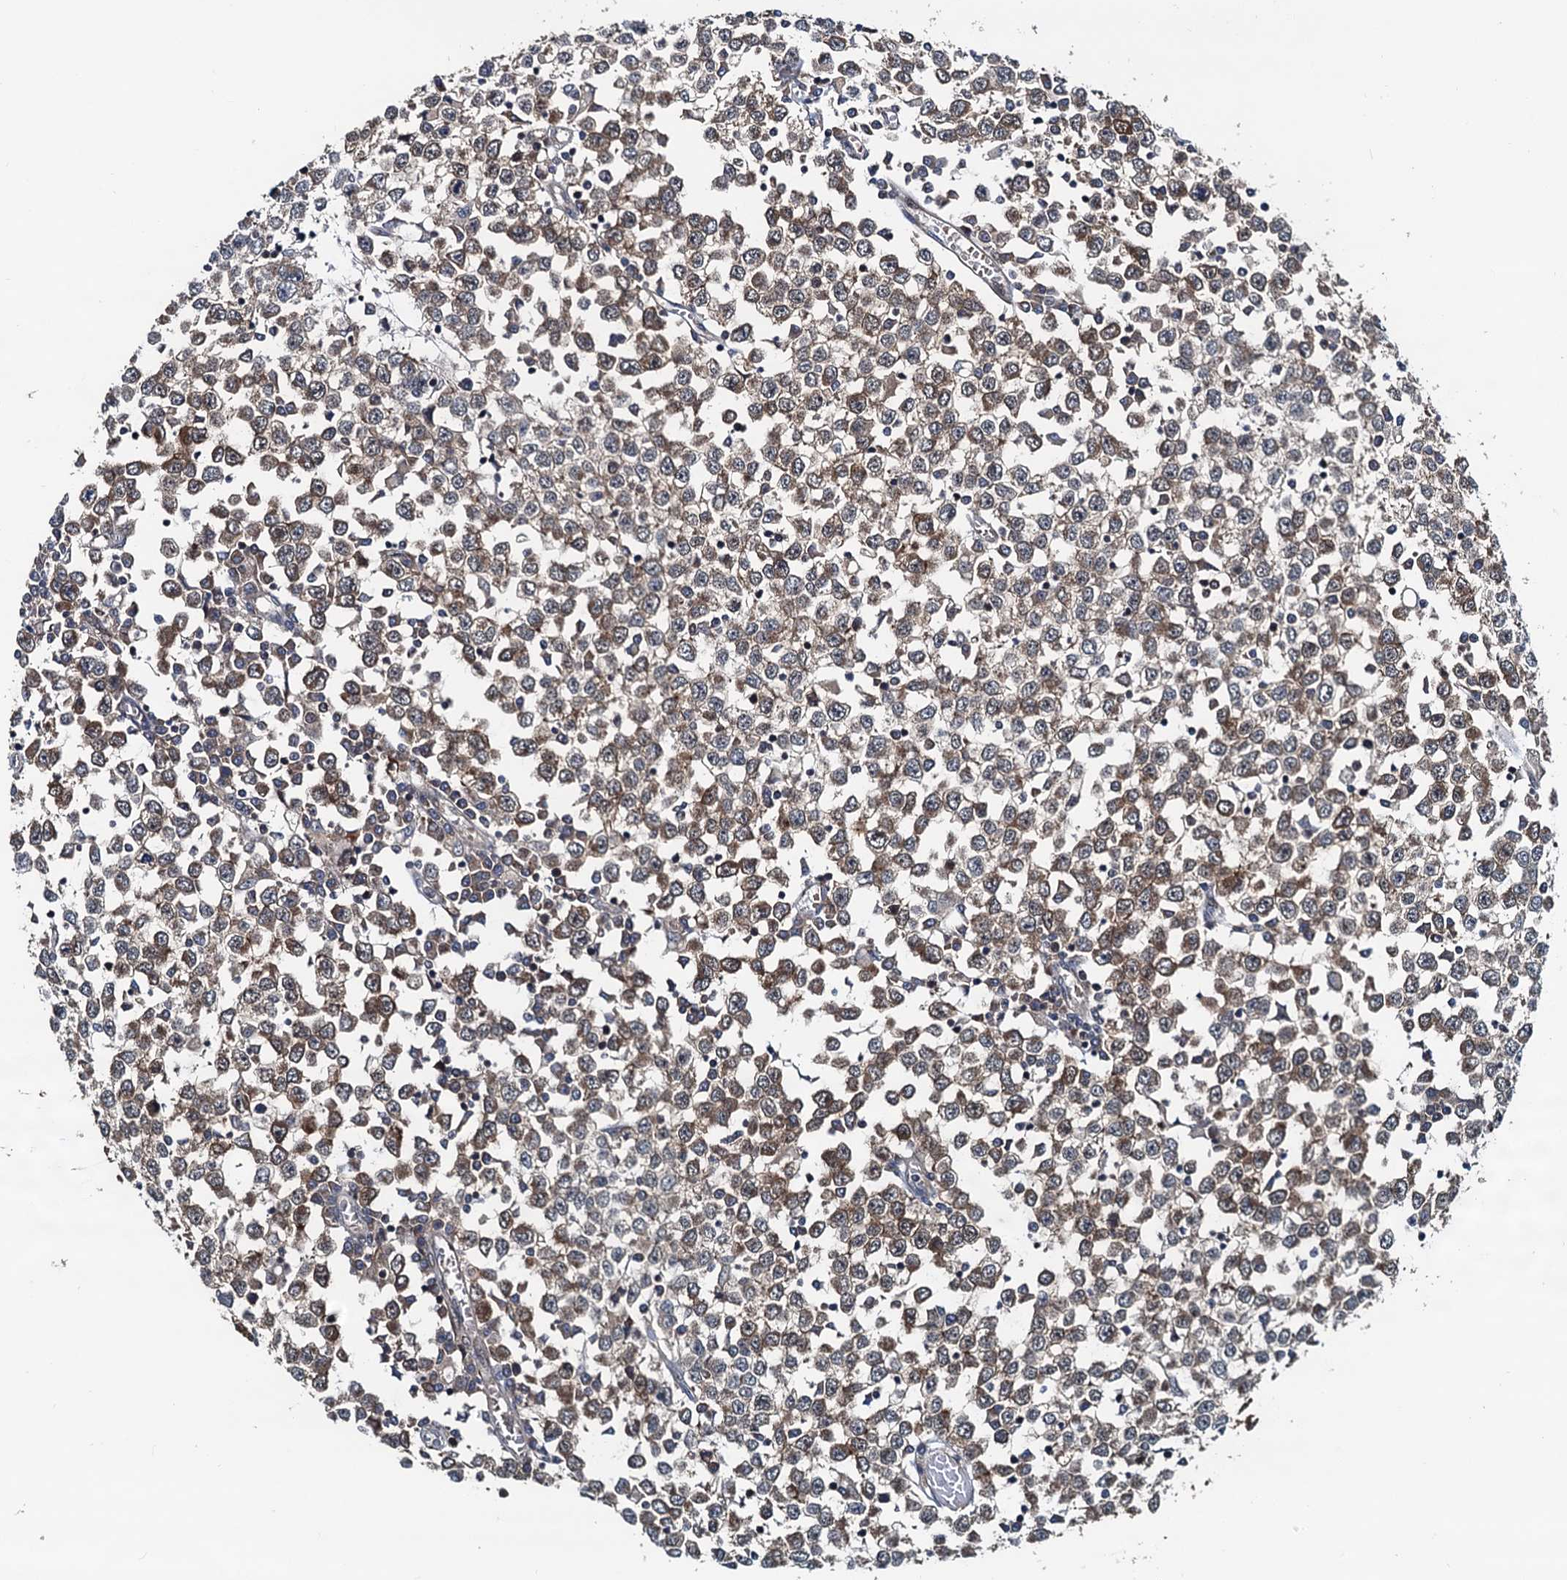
{"staining": {"intensity": "moderate", "quantity": ">75%", "location": "cytoplasmic/membranous"}, "tissue": "testis cancer", "cell_type": "Tumor cells", "image_type": "cancer", "snomed": [{"axis": "morphology", "description": "Seminoma, NOS"}, {"axis": "topography", "description": "Testis"}], "caption": "The image shows immunohistochemical staining of testis cancer. There is moderate cytoplasmic/membranous staining is identified in approximately >75% of tumor cells.", "gene": "AAGAB", "patient": {"sex": "male", "age": 65}}